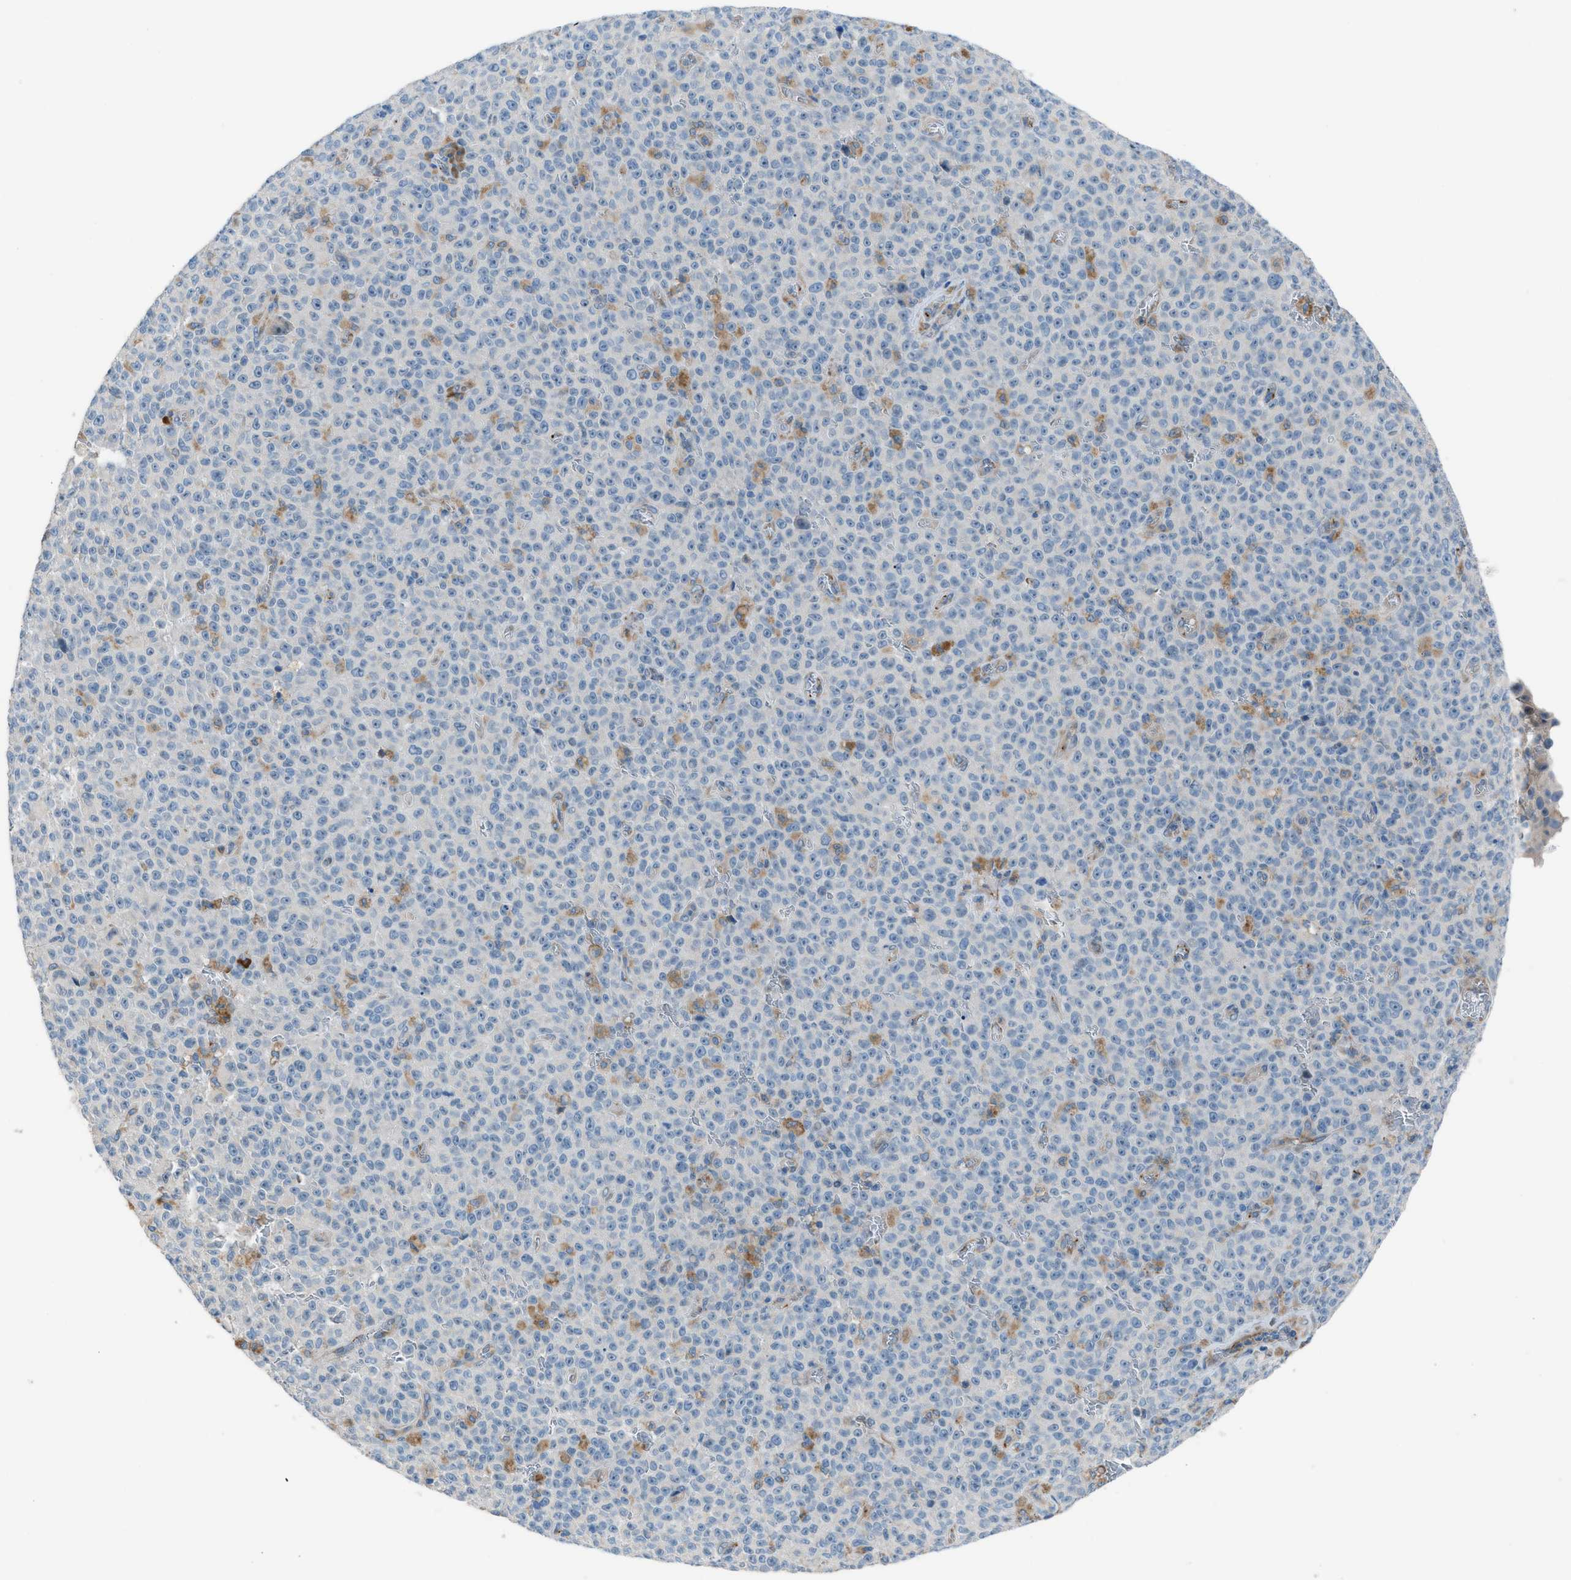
{"staining": {"intensity": "negative", "quantity": "none", "location": "none"}, "tissue": "melanoma", "cell_type": "Tumor cells", "image_type": "cancer", "snomed": [{"axis": "morphology", "description": "Malignant melanoma, NOS"}, {"axis": "topography", "description": "Skin"}], "caption": "Immunohistochemical staining of malignant melanoma exhibits no significant staining in tumor cells.", "gene": "HEG1", "patient": {"sex": "female", "age": 82}}